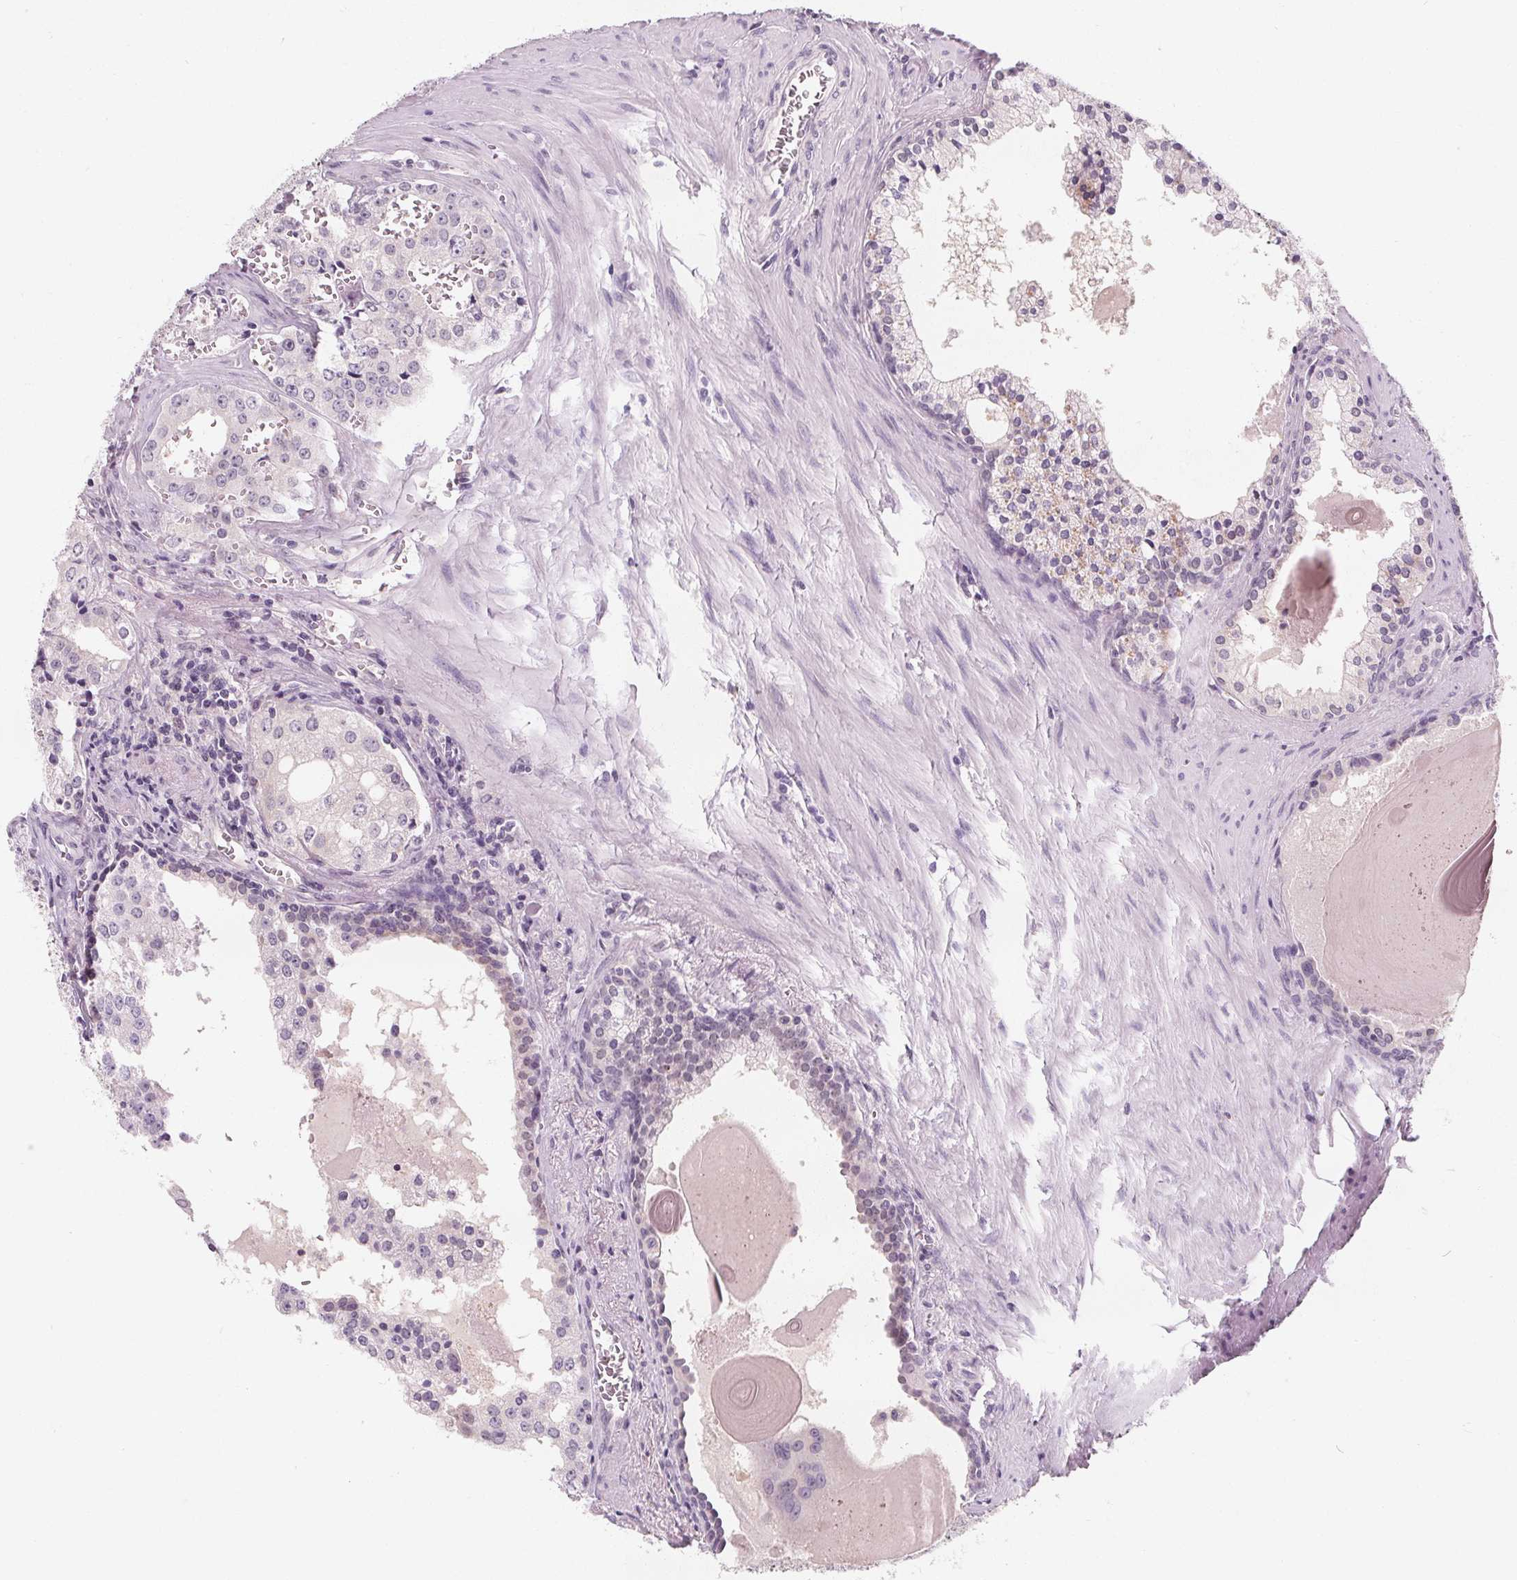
{"staining": {"intensity": "negative", "quantity": "none", "location": "none"}, "tissue": "prostate cancer", "cell_type": "Tumor cells", "image_type": "cancer", "snomed": [{"axis": "morphology", "description": "Adenocarcinoma, High grade"}, {"axis": "topography", "description": "Prostate"}], "caption": "High magnification brightfield microscopy of prostate cancer (high-grade adenocarcinoma) stained with DAB (brown) and counterstained with hematoxylin (blue): tumor cells show no significant expression.", "gene": "UGP2", "patient": {"sex": "male", "age": 68}}